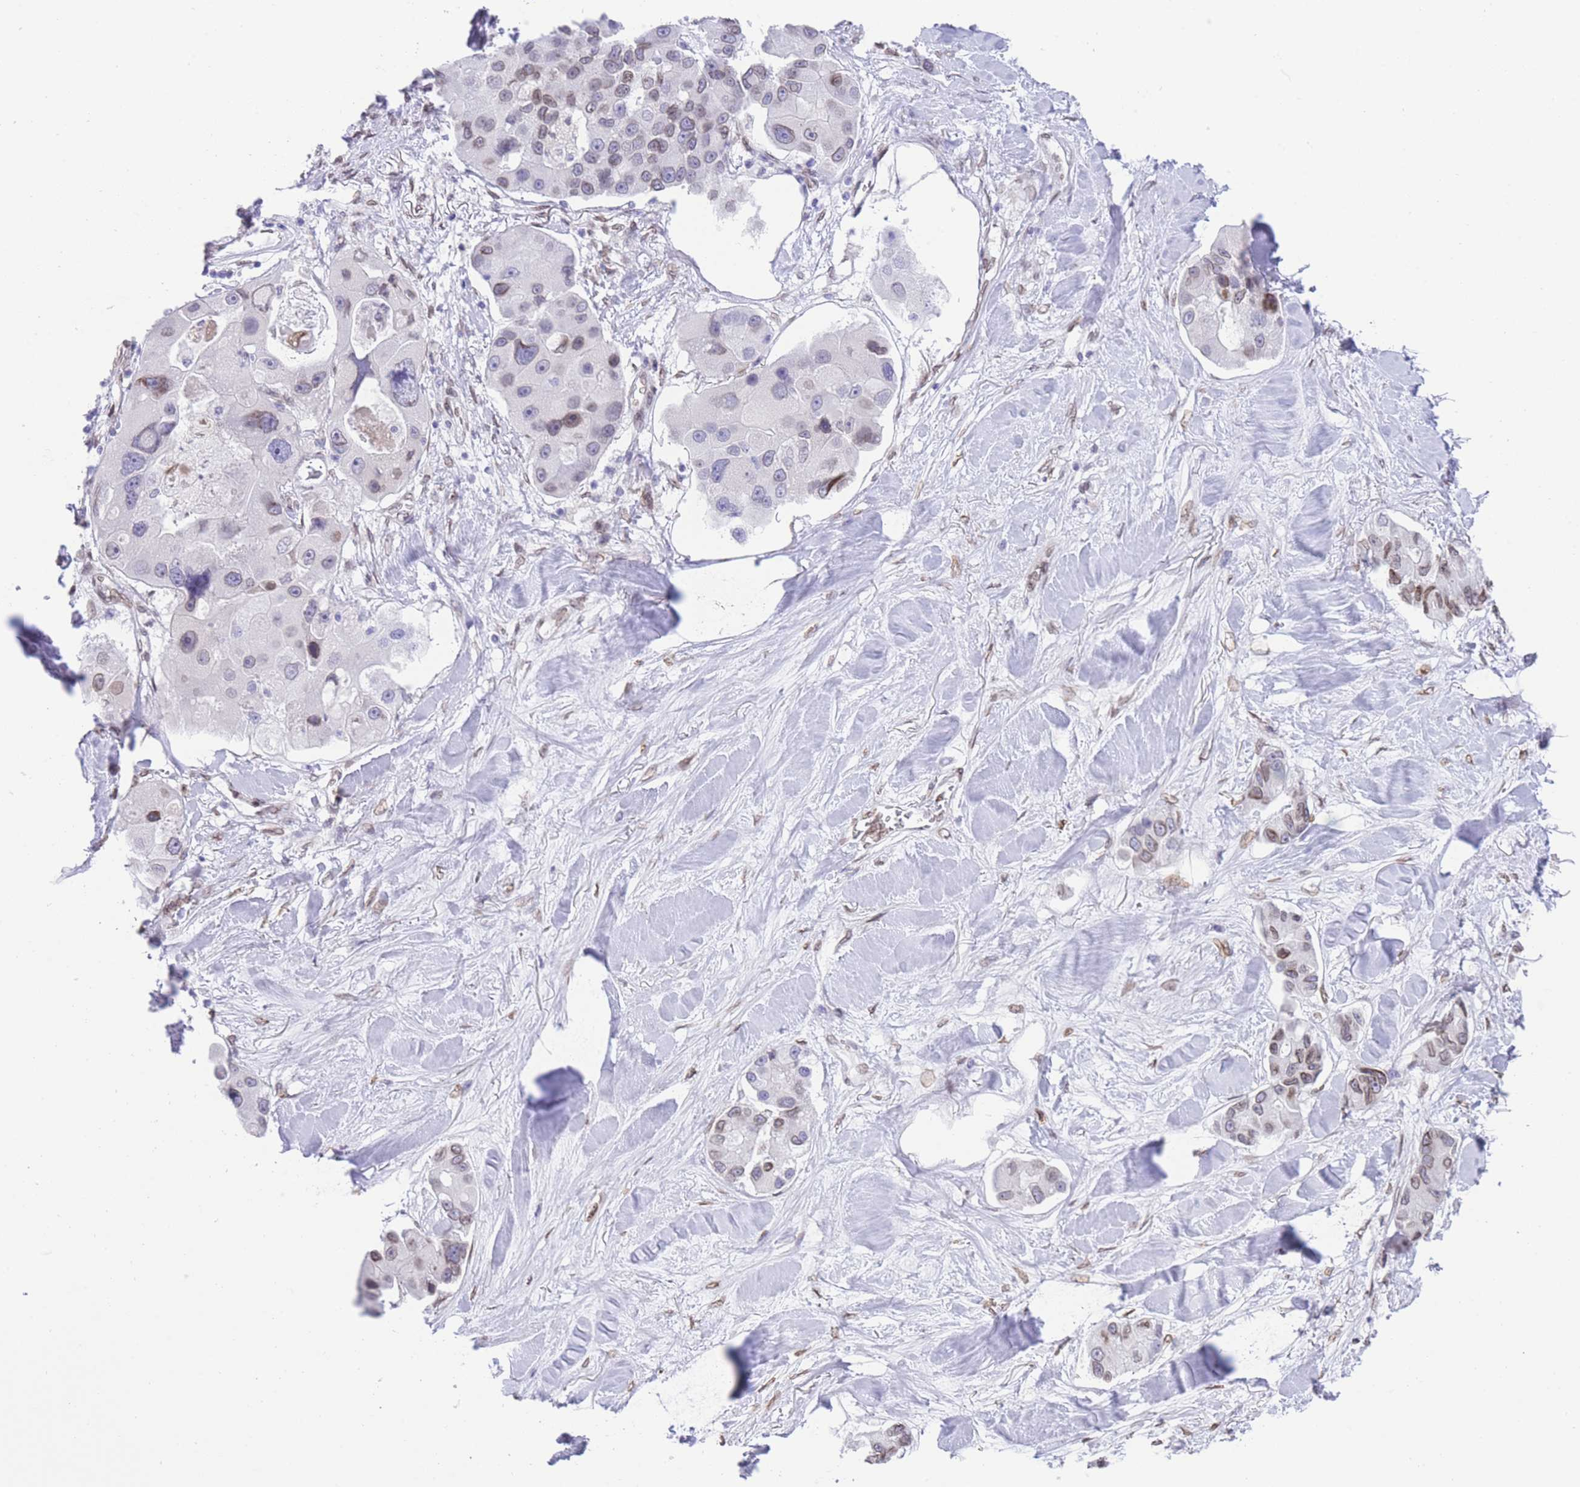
{"staining": {"intensity": "weak", "quantity": "25%-75%", "location": "cytoplasmic/membranous,nuclear"}, "tissue": "lung cancer", "cell_type": "Tumor cells", "image_type": "cancer", "snomed": [{"axis": "morphology", "description": "Adenocarcinoma, NOS"}, {"axis": "topography", "description": "Lung"}], "caption": "A low amount of weak cytoplasmic/membranous and nuclear staining is present in about 25%-75% of tumor cells in adenocarcinoma (lung) tissue.", "gene": "OR10AD1", "patient": {"sex": "female", "age": 54}}